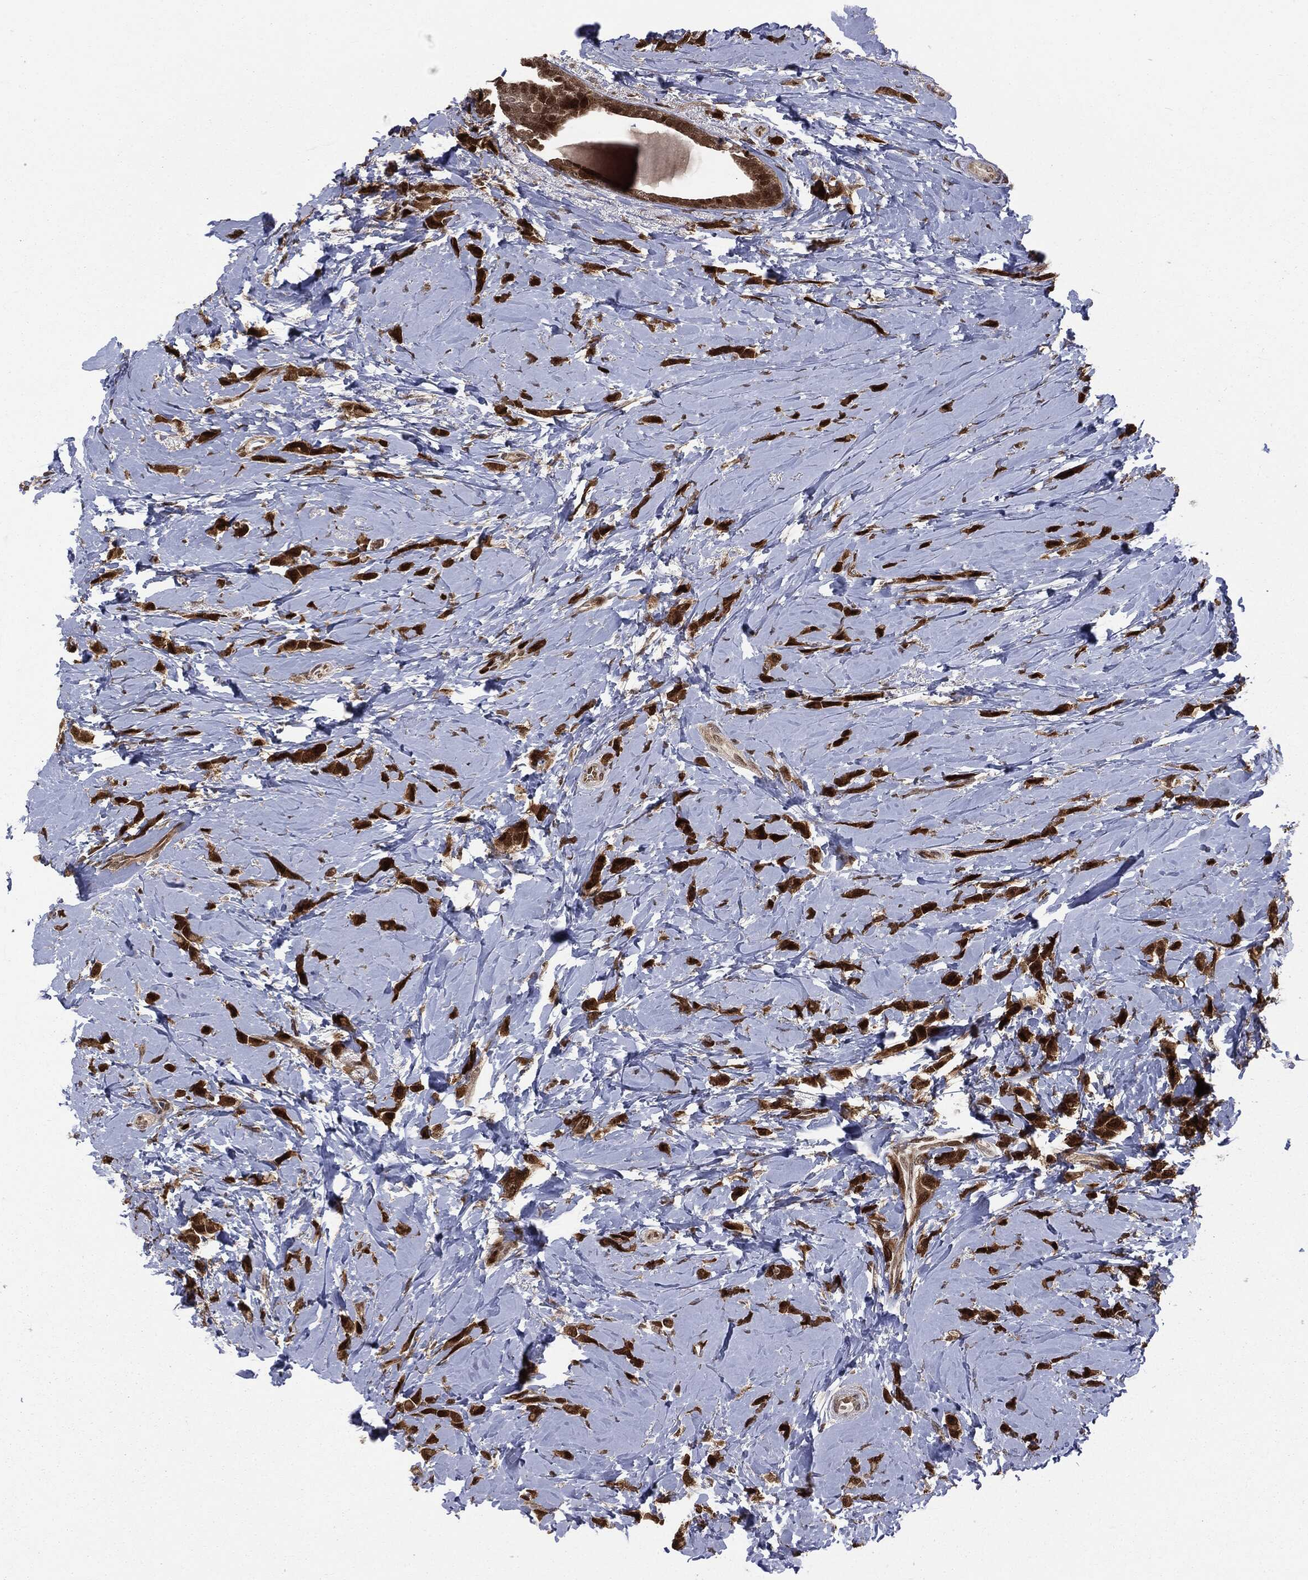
{"staining": {"intensity": "strong", "quantity": ">75%", "location": "cytoplasmic/membranous,nuclear"}, "tissue": "breast cancer", "cell_type": "Tumor cells", "image_type": "cancer", "snomed": [{"axis": "morphology", "description": "Lobular carcinoma"}, {"axis": "topography", "description": "Breast"}], "caption": "Approximately >75% of tumor cells in human breast cancer exhibit strong cytoplasmic/membranous and nuclear protein staining as visualized by brown immunohistochemical staining.", "gene": "PTPA", "patient": {"sex": "female", "age": 66}}